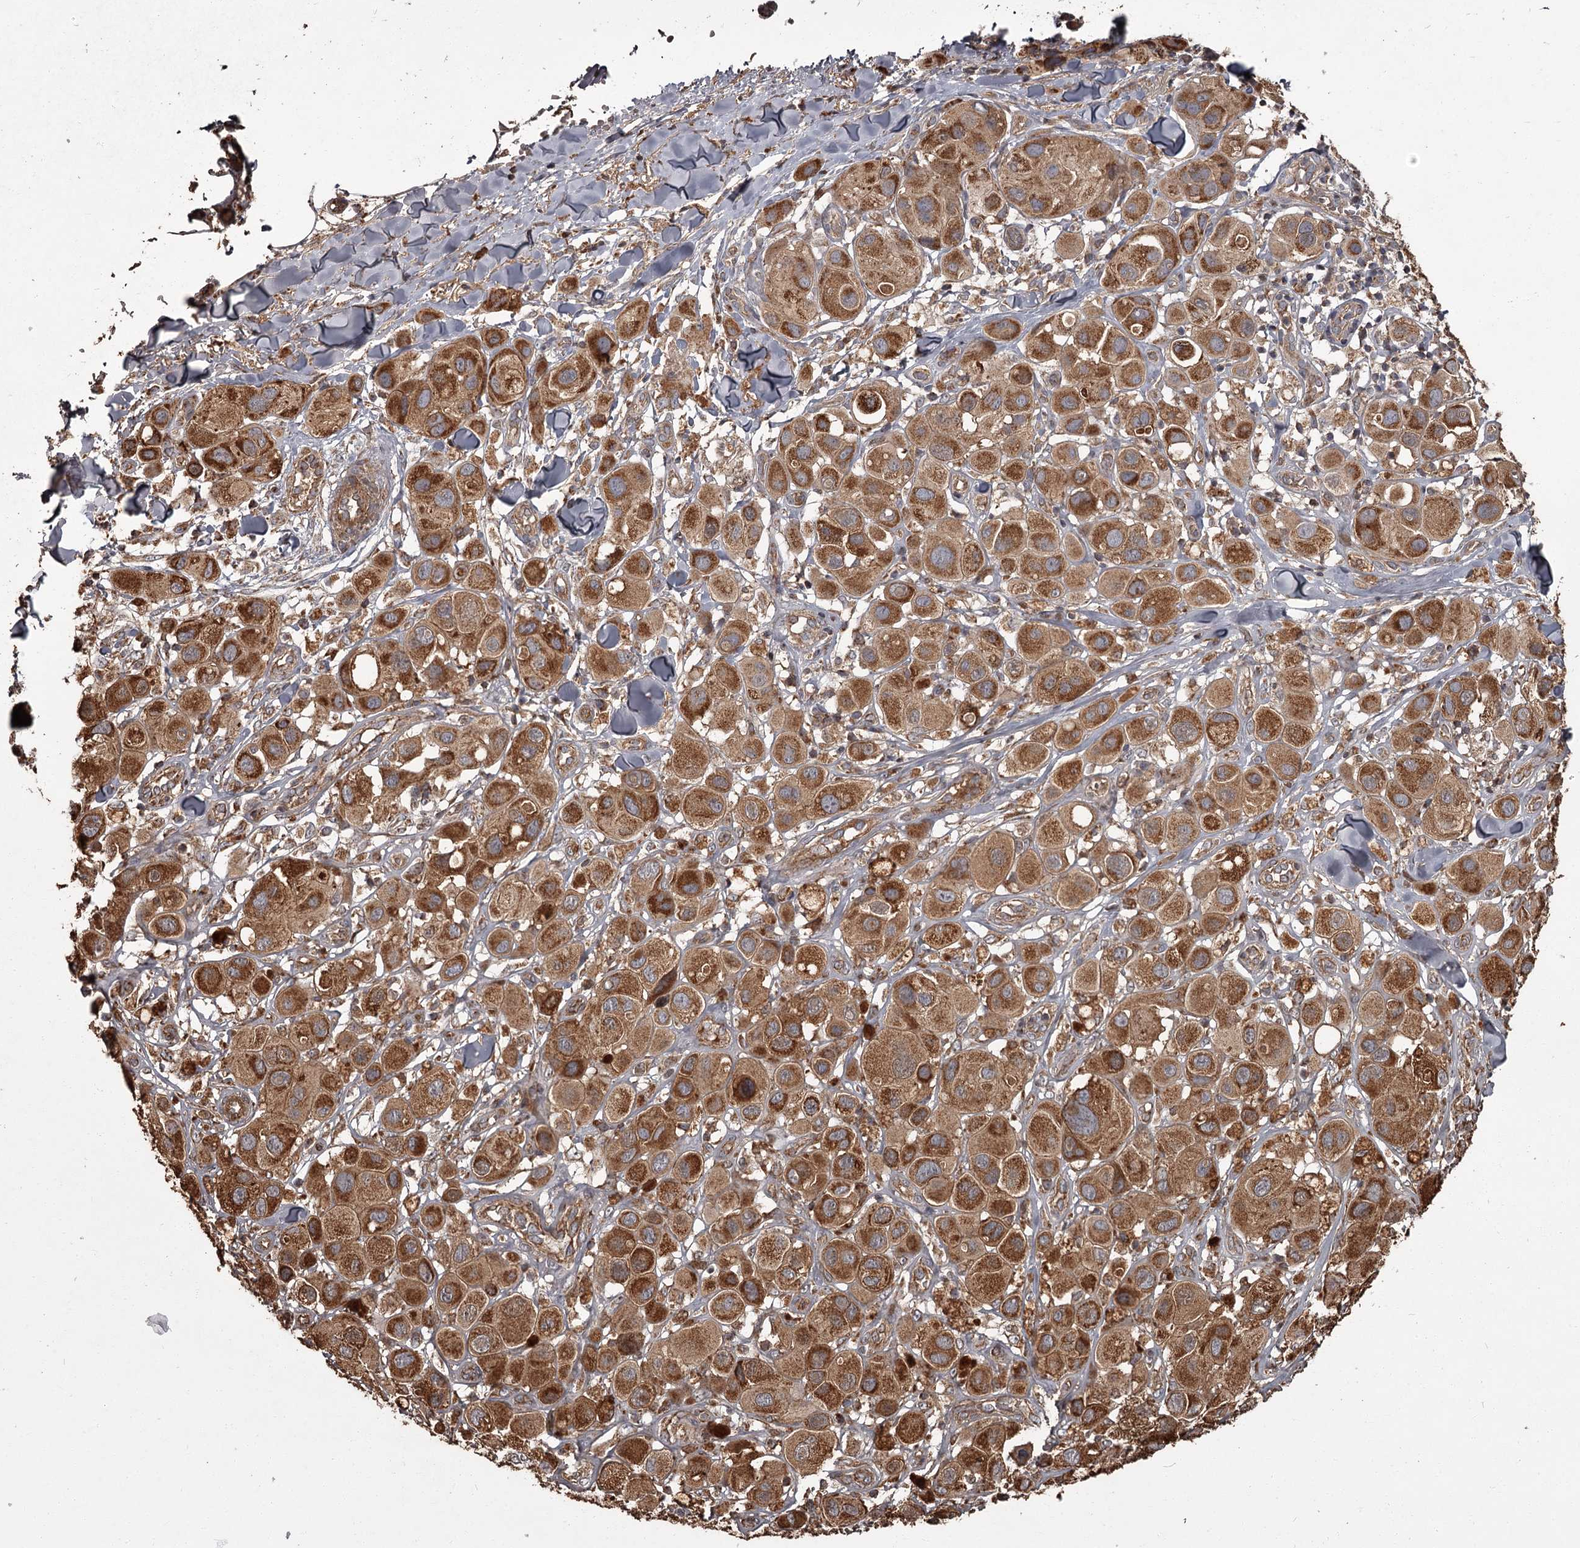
{"staining": {"intensity": "strong", "quantity": ">75%", "location": "cytoplasmic/membranous"}, "tissue": "melanoma", "cell_type": "Tumor cells", "image_type": "cancer", "snomed": [{"axis": "morphology", "description": "Malignant melanoma, Metastatic site"}, {"axis": "topography", "description": "Skin"}], "caption": "Melanoma was stained to show a protein in brown. There is high levels of strong cytoplasmic/membranous positivity in about >75% of tumor cells. (Stains: DAB (3,3'-diaminobenzidine) in brown, nuclei in blue, Microscopy: brightfield microscopy at high magnification).", "gene": "THAP9", "patient": {"sex": "male", "age": 41}}